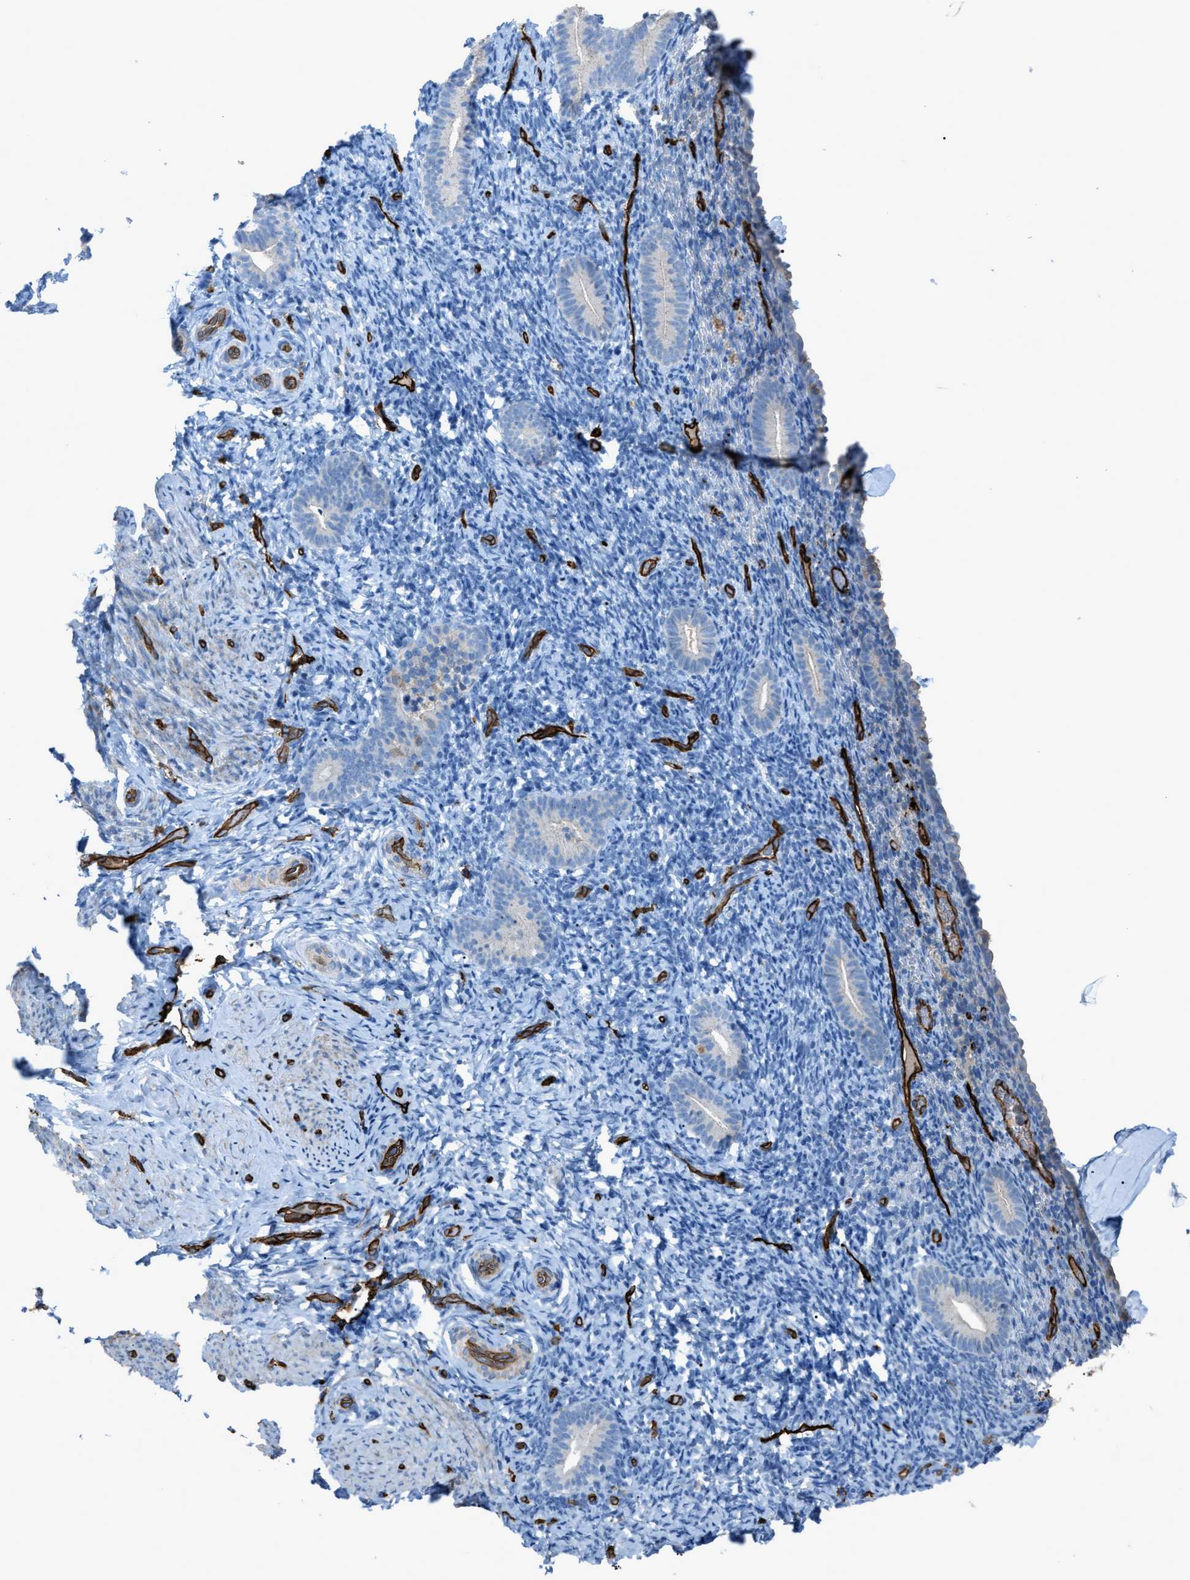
{"staining": {"intensity": "negative", "quantity": "none", "location": "none"}, "tissue": "endometrium", "cell_type": "Cells in endometrial stroma", "image_type": "normal", "snomed": [{"axis": "morphology", "description": "Normal tissue, NOS"}, {"axis": "topography", "description": "Endometrium"}], "caption": "IHC histopathology image of unremarkable endometrium stained for a protein (brown), which exhibits no staining in cells in endometrial stroma.", "gene": "SLC22A15", "patient": {"sex": "female", "age": 51}}